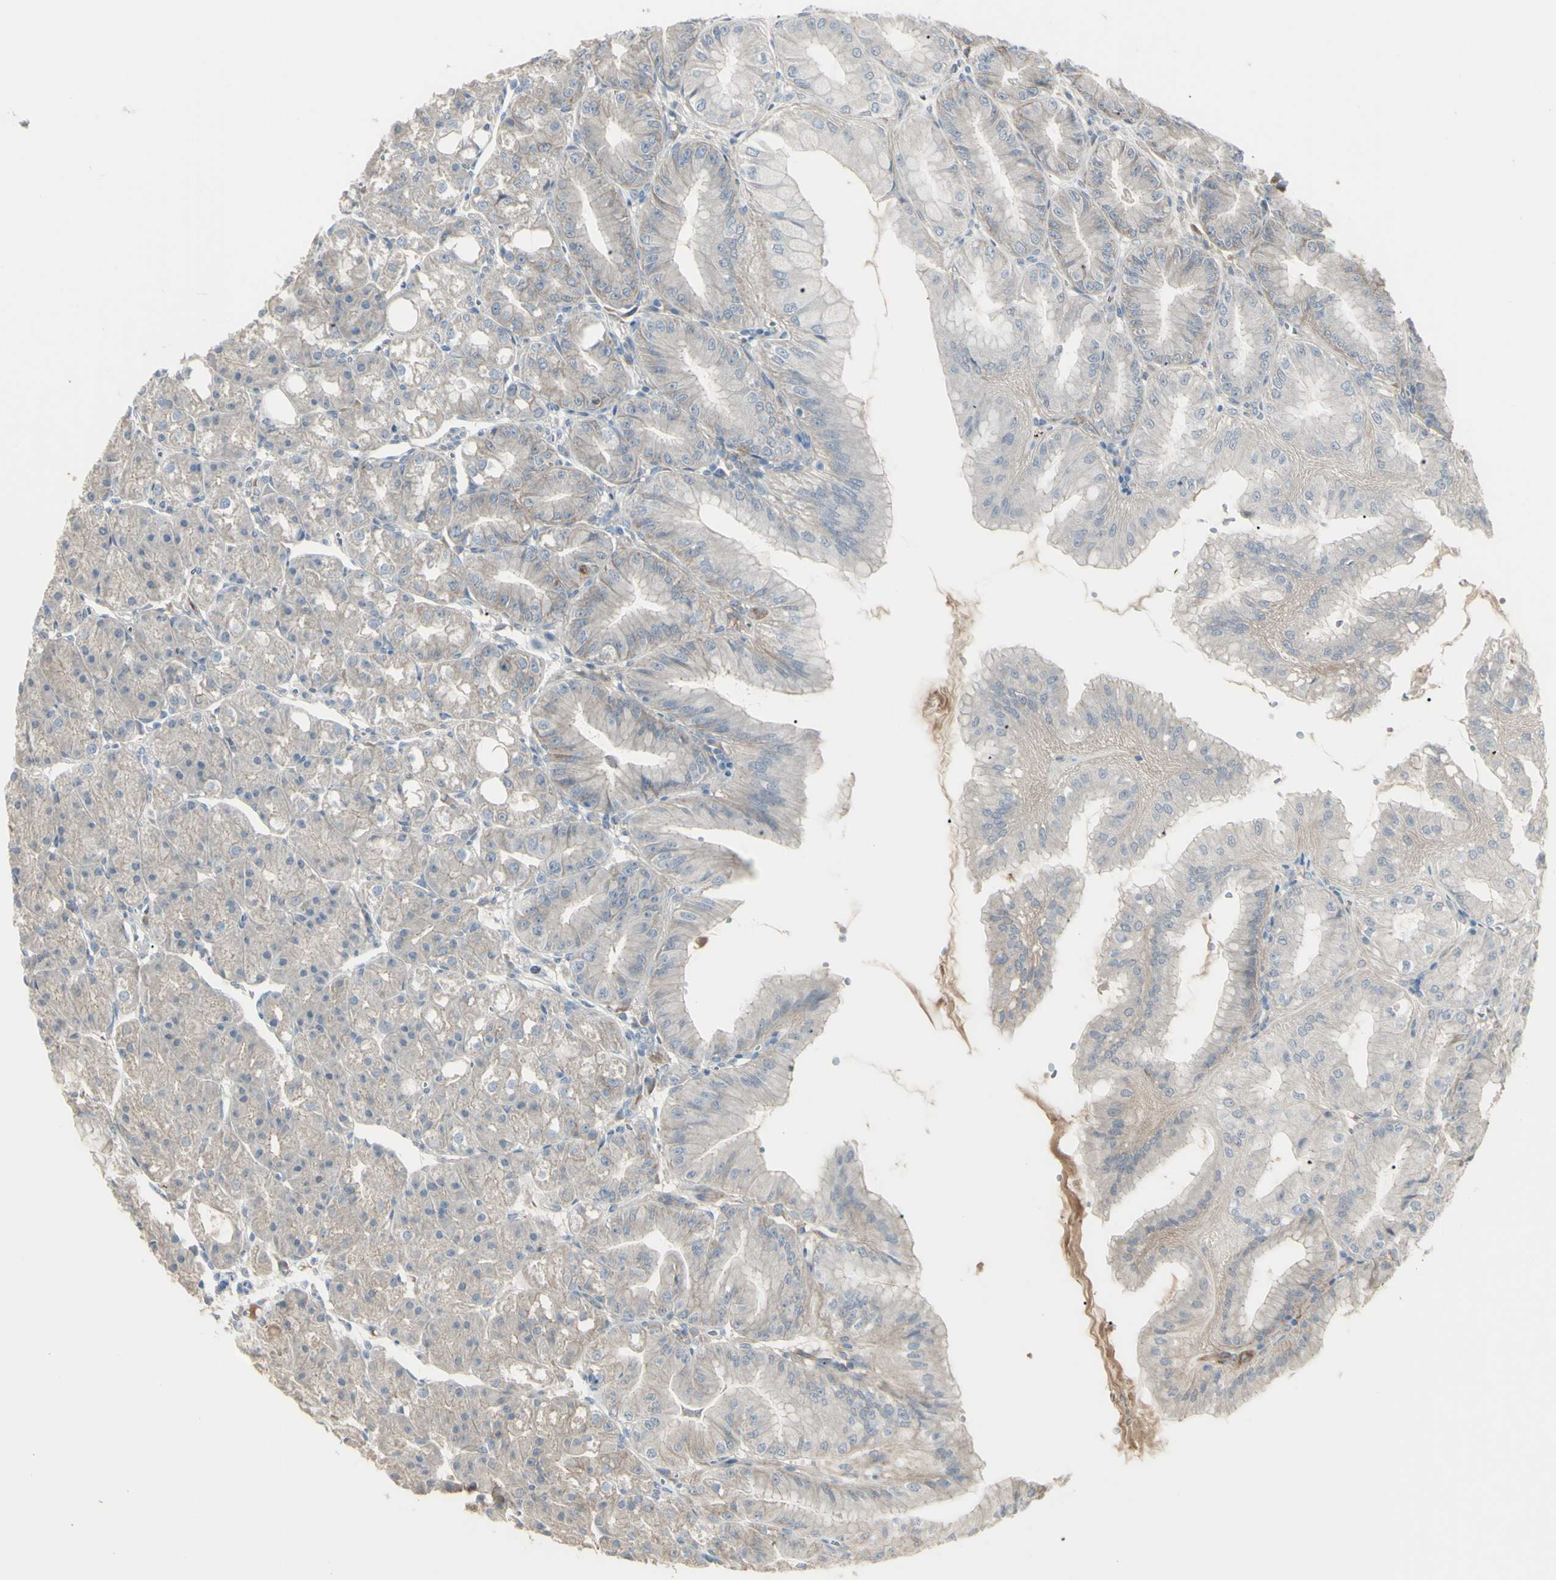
{"staining": {"intensity": "weak", "quantity": "25%-75%", "location": "cytoplasmic/membranous"}, "tissue": "stomach", "cell_type": "Glandular cells", "image_type": "normal", "snomed": [{"axis": "morphology", "description": "Normal tissue, NOS"}, {"axis": "topography", "description": "Stomach, lower"}], "caption": "A micrograph showing weak cytoplasmic/membranous expression in approximately 25%-75% of glandular cells in normal stomach, as visualized by brown immunohistochemical staining.", "gene": "CD276", "patient": {"sex": "male", "age": 71}}